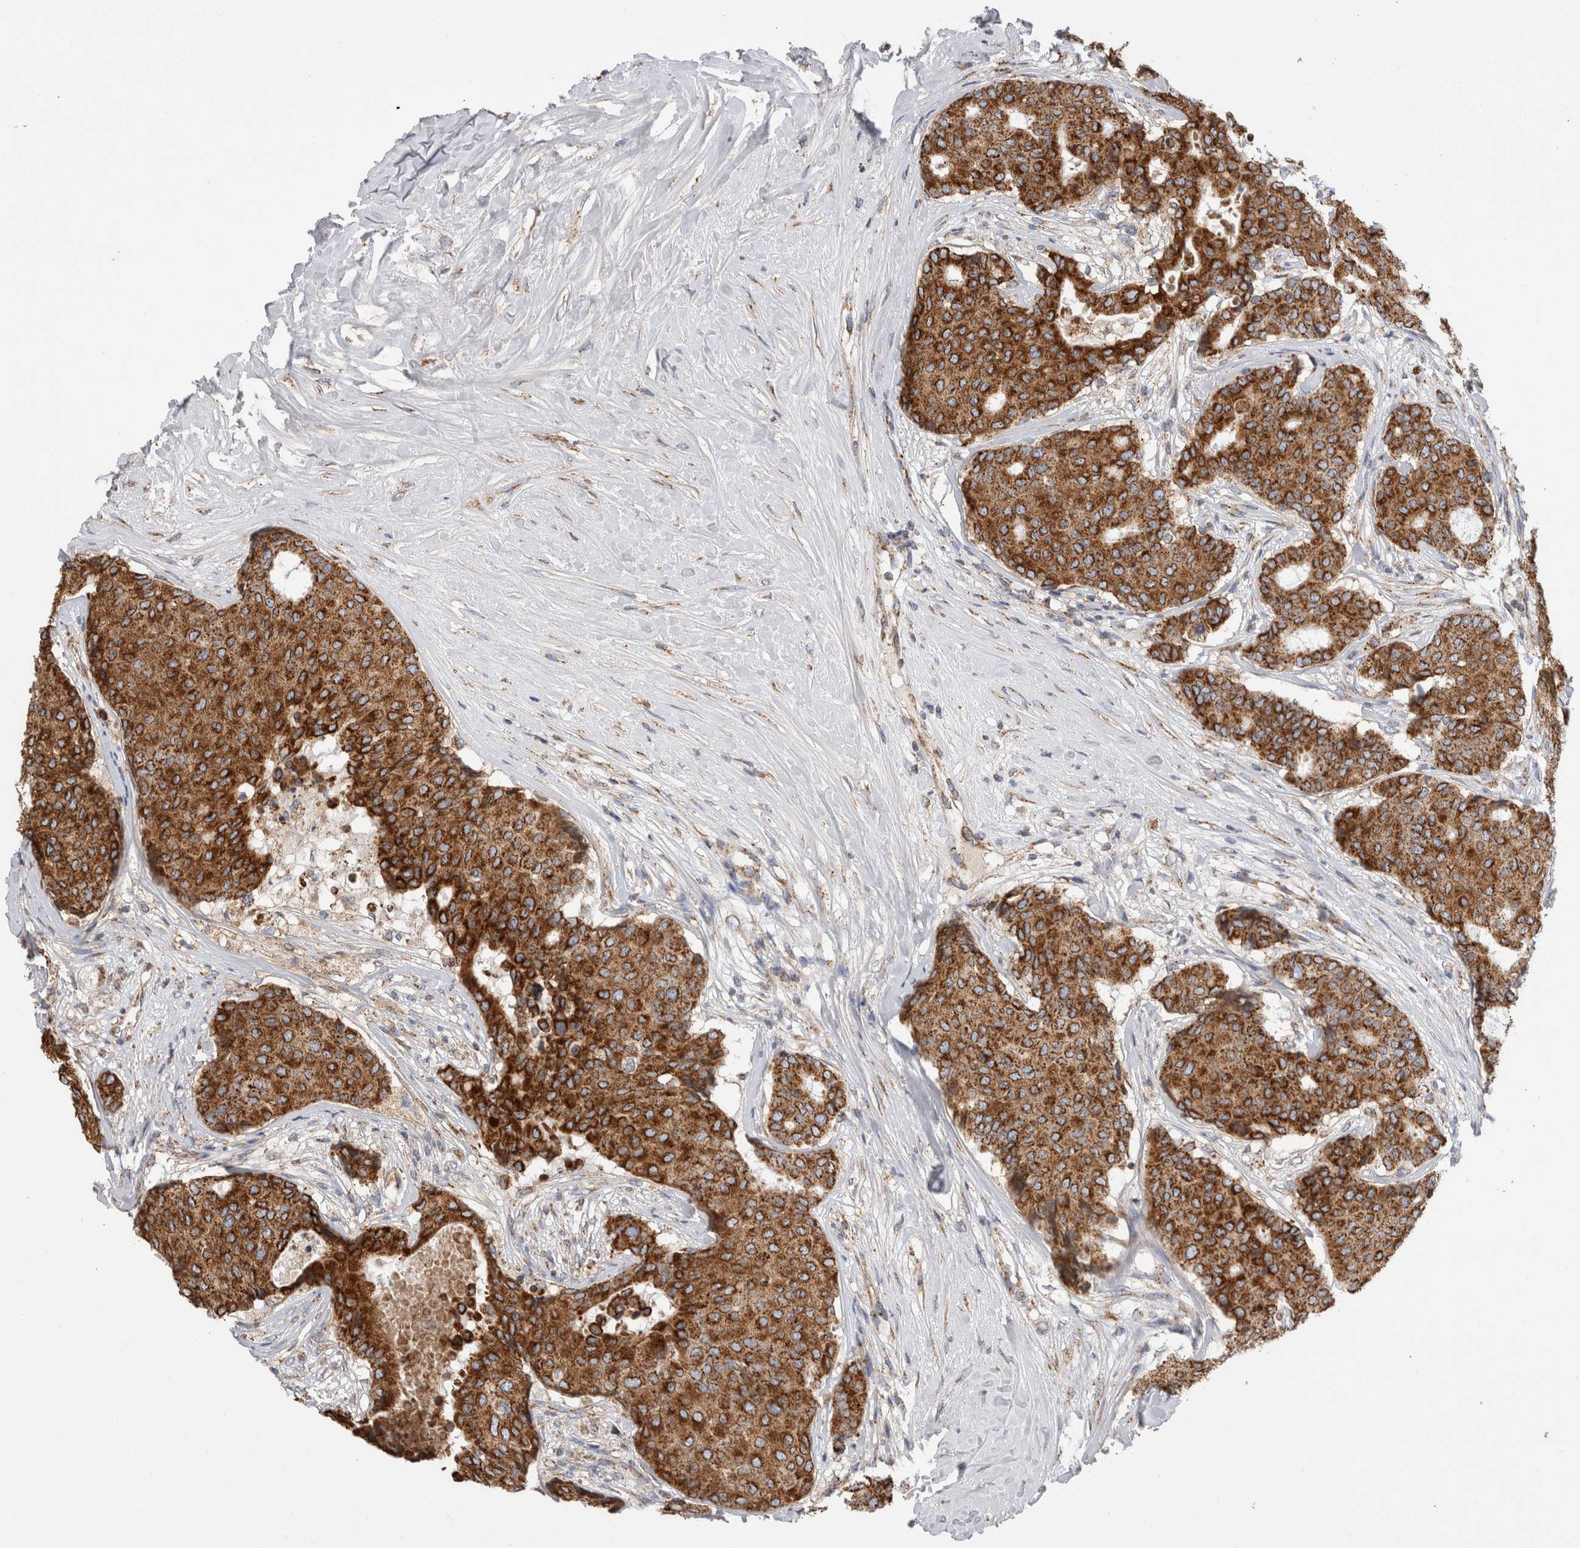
{"staining": {"intensity": "strong", "quantity": ">75%", "location": "cytoplasmic/membranous"}, "tissue": "breast cancer", "cell_type": "Tumor cells", "image_type": "cancer", "snomed": [{"axis": "morphology", "description": "Duct carcinoma"}, {"axis": "topography", "description": "Breast"}], "caption": "A micrograph showing strong cytoplasmic/membranous staining in about >75% of tumor cells in infiltrating ductal carcinoma (breast), as visualized by brown immunohistochemical staining.", "gene": "IARS2", "patient": {"sex": "female", "age": 75}}